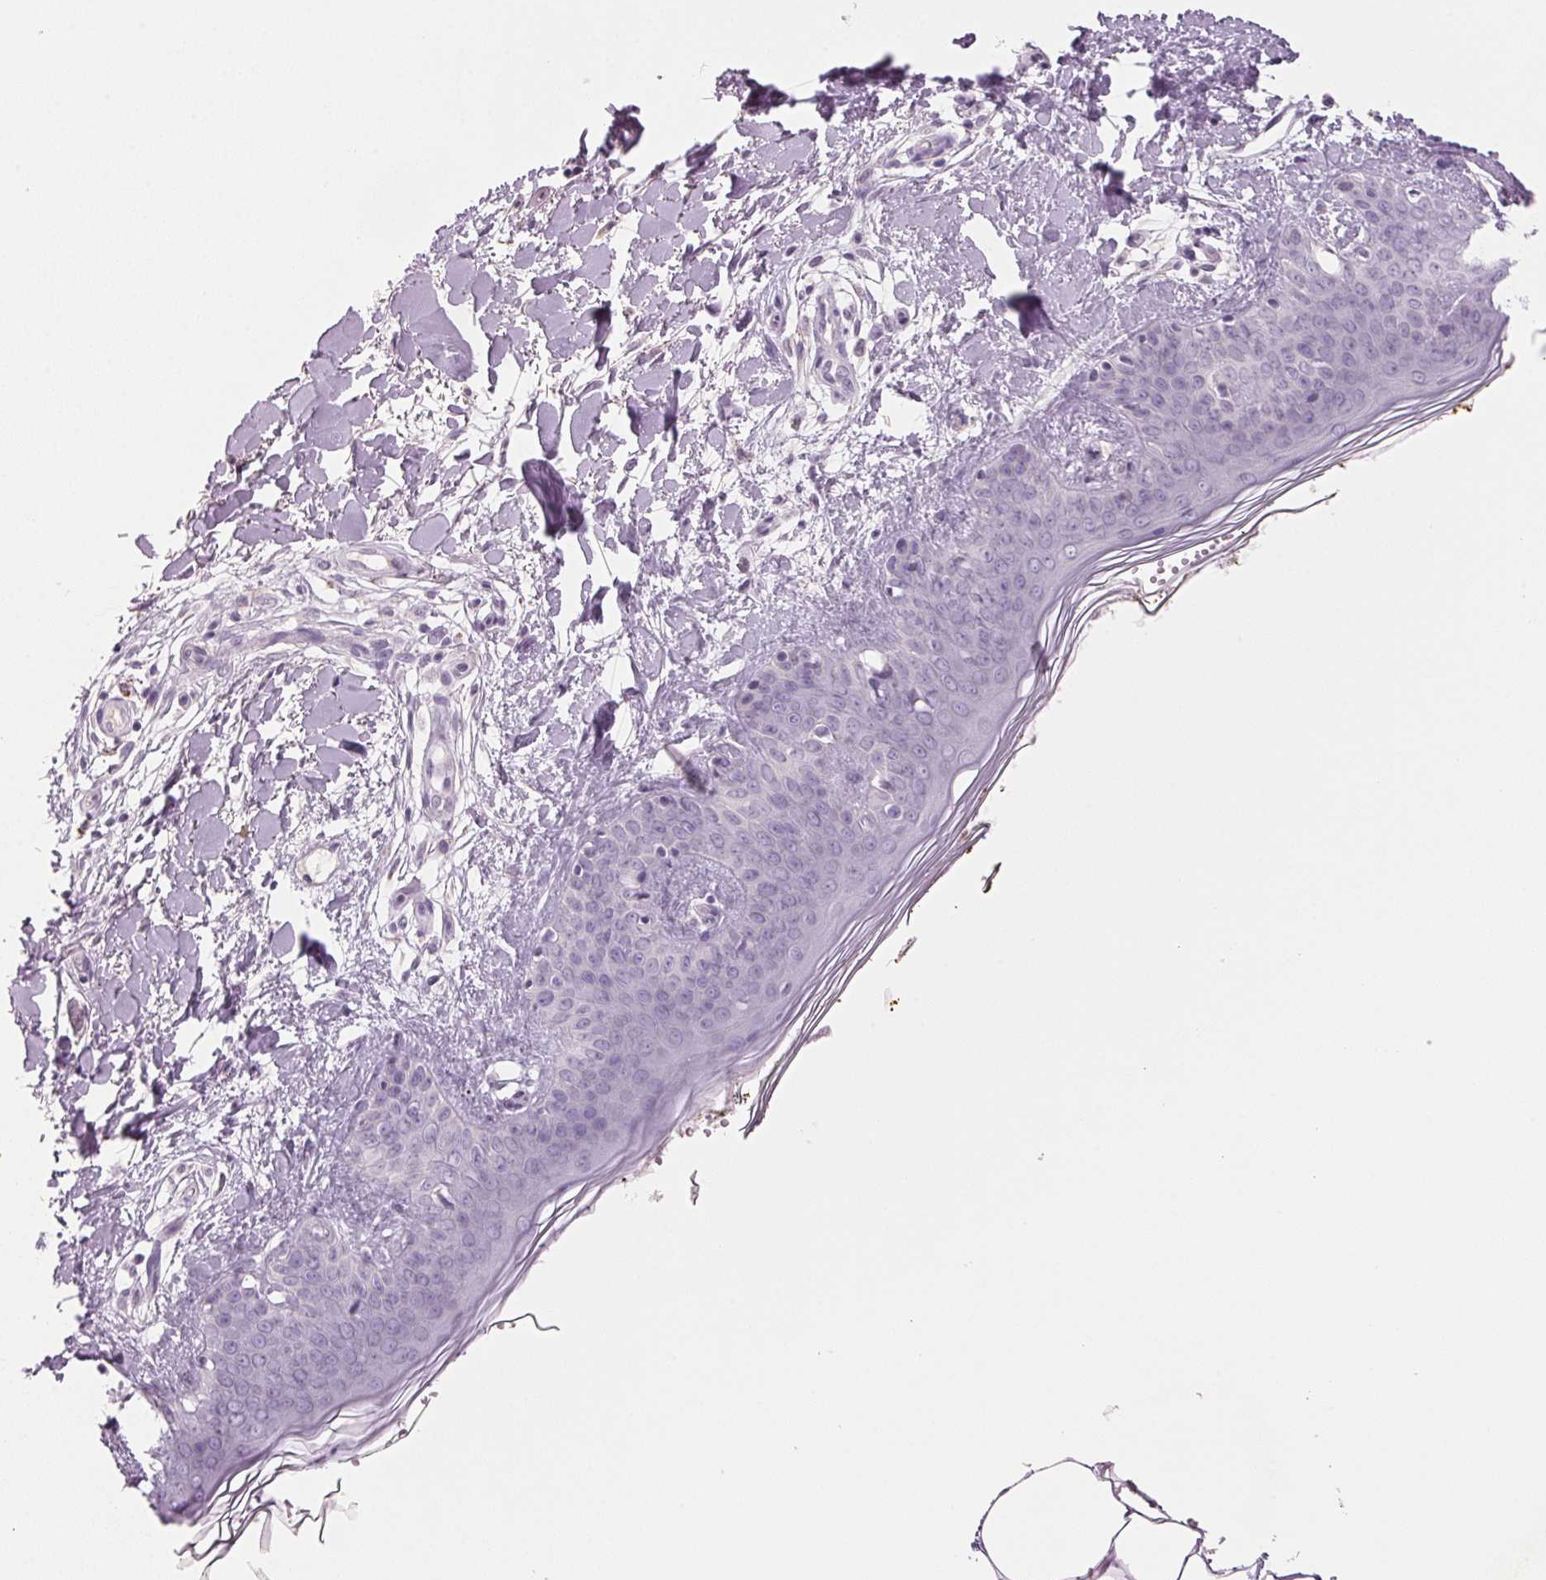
{"staining": {"intensity": "negative", "quantity": "none", "location": "none"}, "tissue": "skin", "cell_type": "Fibroblasts", "image_type": "normal", "snomed": [{"axis": "morphology", "description": "Normal tissue, NOS"}, {"axis": "topography", "description": "Skin"}], "caption": "Immunohistochemistry (IHC) histopathology image of unremarkable skin stained for a protein (brown), which demonstrates no expression in fibroblasts. Nuclei are stained in blue.", "gene": "ADAM20", "patient": {"sex": "female", "age": 34}}